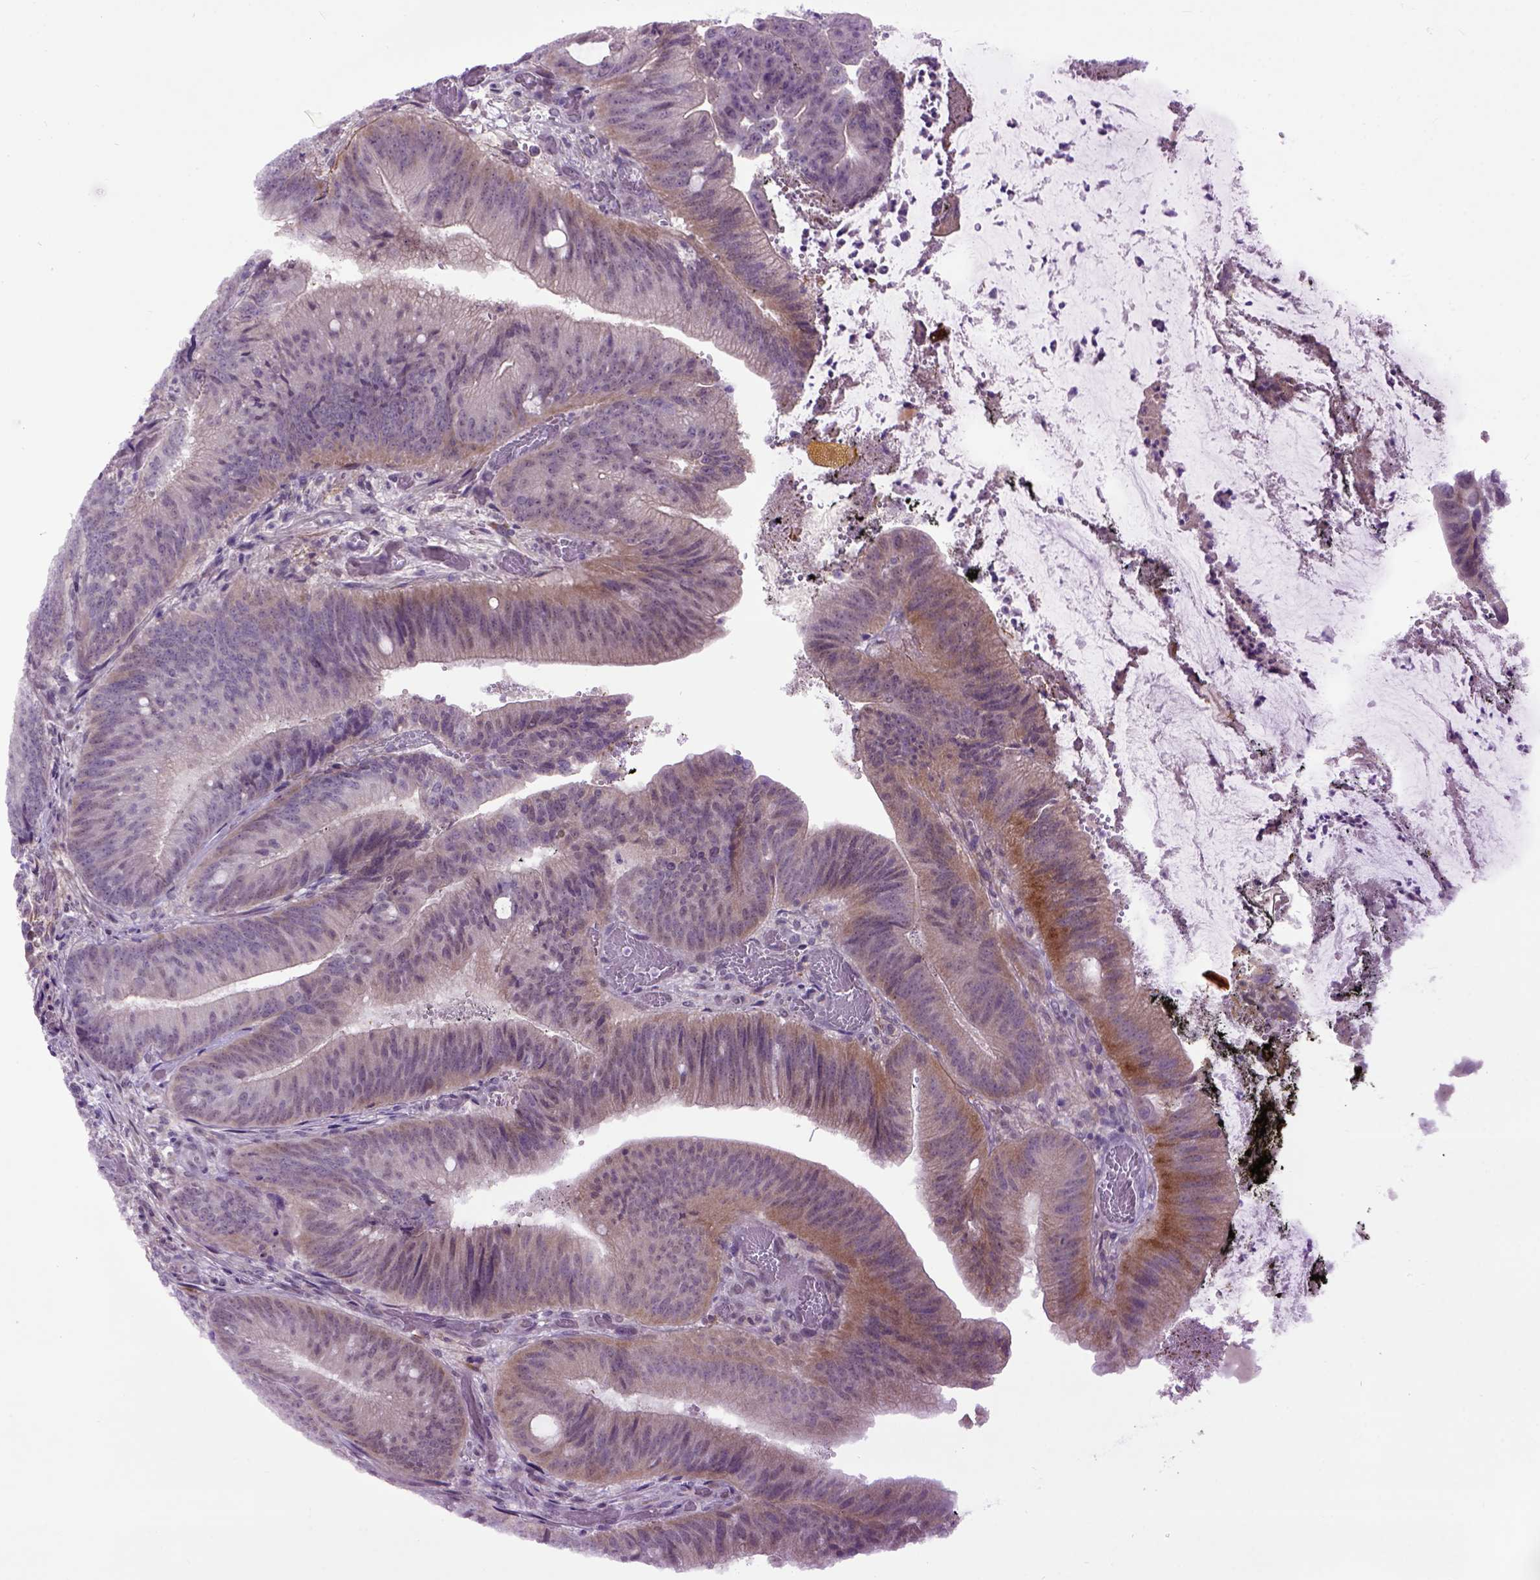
{"staining": {"intensity": "moderate", "quantity": "<25%", "location": "cytoplasmic/membranous"}, "tissue": "colorectal cancer", "cell_type": "Tumor cells", "image_type": "cancer", "snomed": [{"axis": "morphology", "description": "Adenocarcinoma, NOS"}, {"axis": "topography", "description": "Colon"}], "caption": "Protein analysis of colorectal adenocarcinoma tissue exhibits moderate cytoplasmic/membranous positivity in approximately <25% of tumor cells.", "gene": "EMILIN3", "patient": {"sex": "female", "age": 43}}